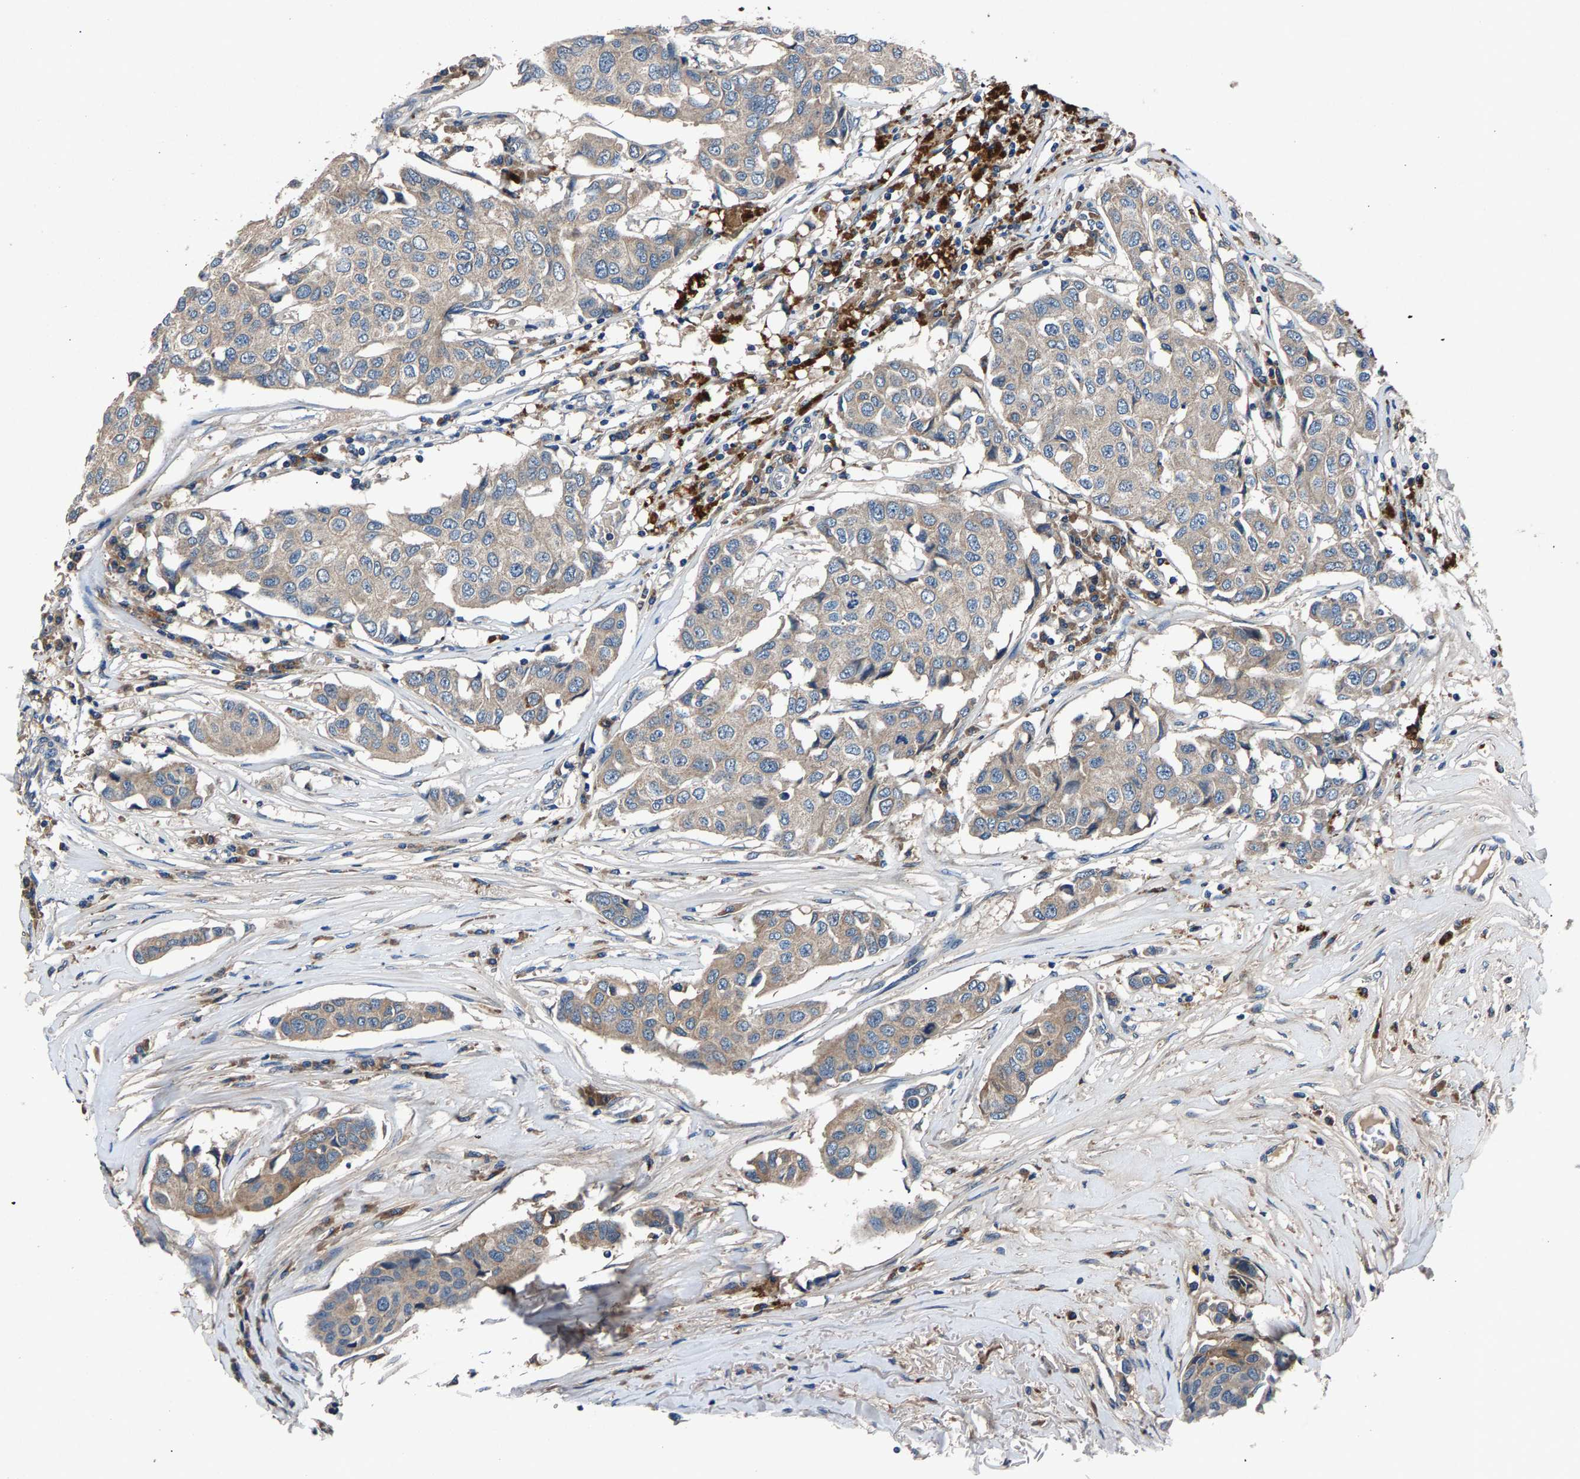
{"staining": {"intensity": "weak", "quantity": "25%-75%", "location": "cytoplasmic/membranous"}, "tissue": "breast cancer", "cell_type": "Tumor cells", "image_type": "cancer", "snomed": [{"axis": "morphology", "description": "Duct carcinoma"}, {"axis": "topography", "description": "Breast"}], "caption": "The immunohistochemical stain labels weak cytoplasmic/membranous staining in tumor cells of breast intraductal carcinoma tissue. (DAB (3,3'-diaminobenzidine) IHC with brightfield microscopy, high magnification).", "gene": "PRXL2C", "patient": {"sex": "female", "age": 80}}